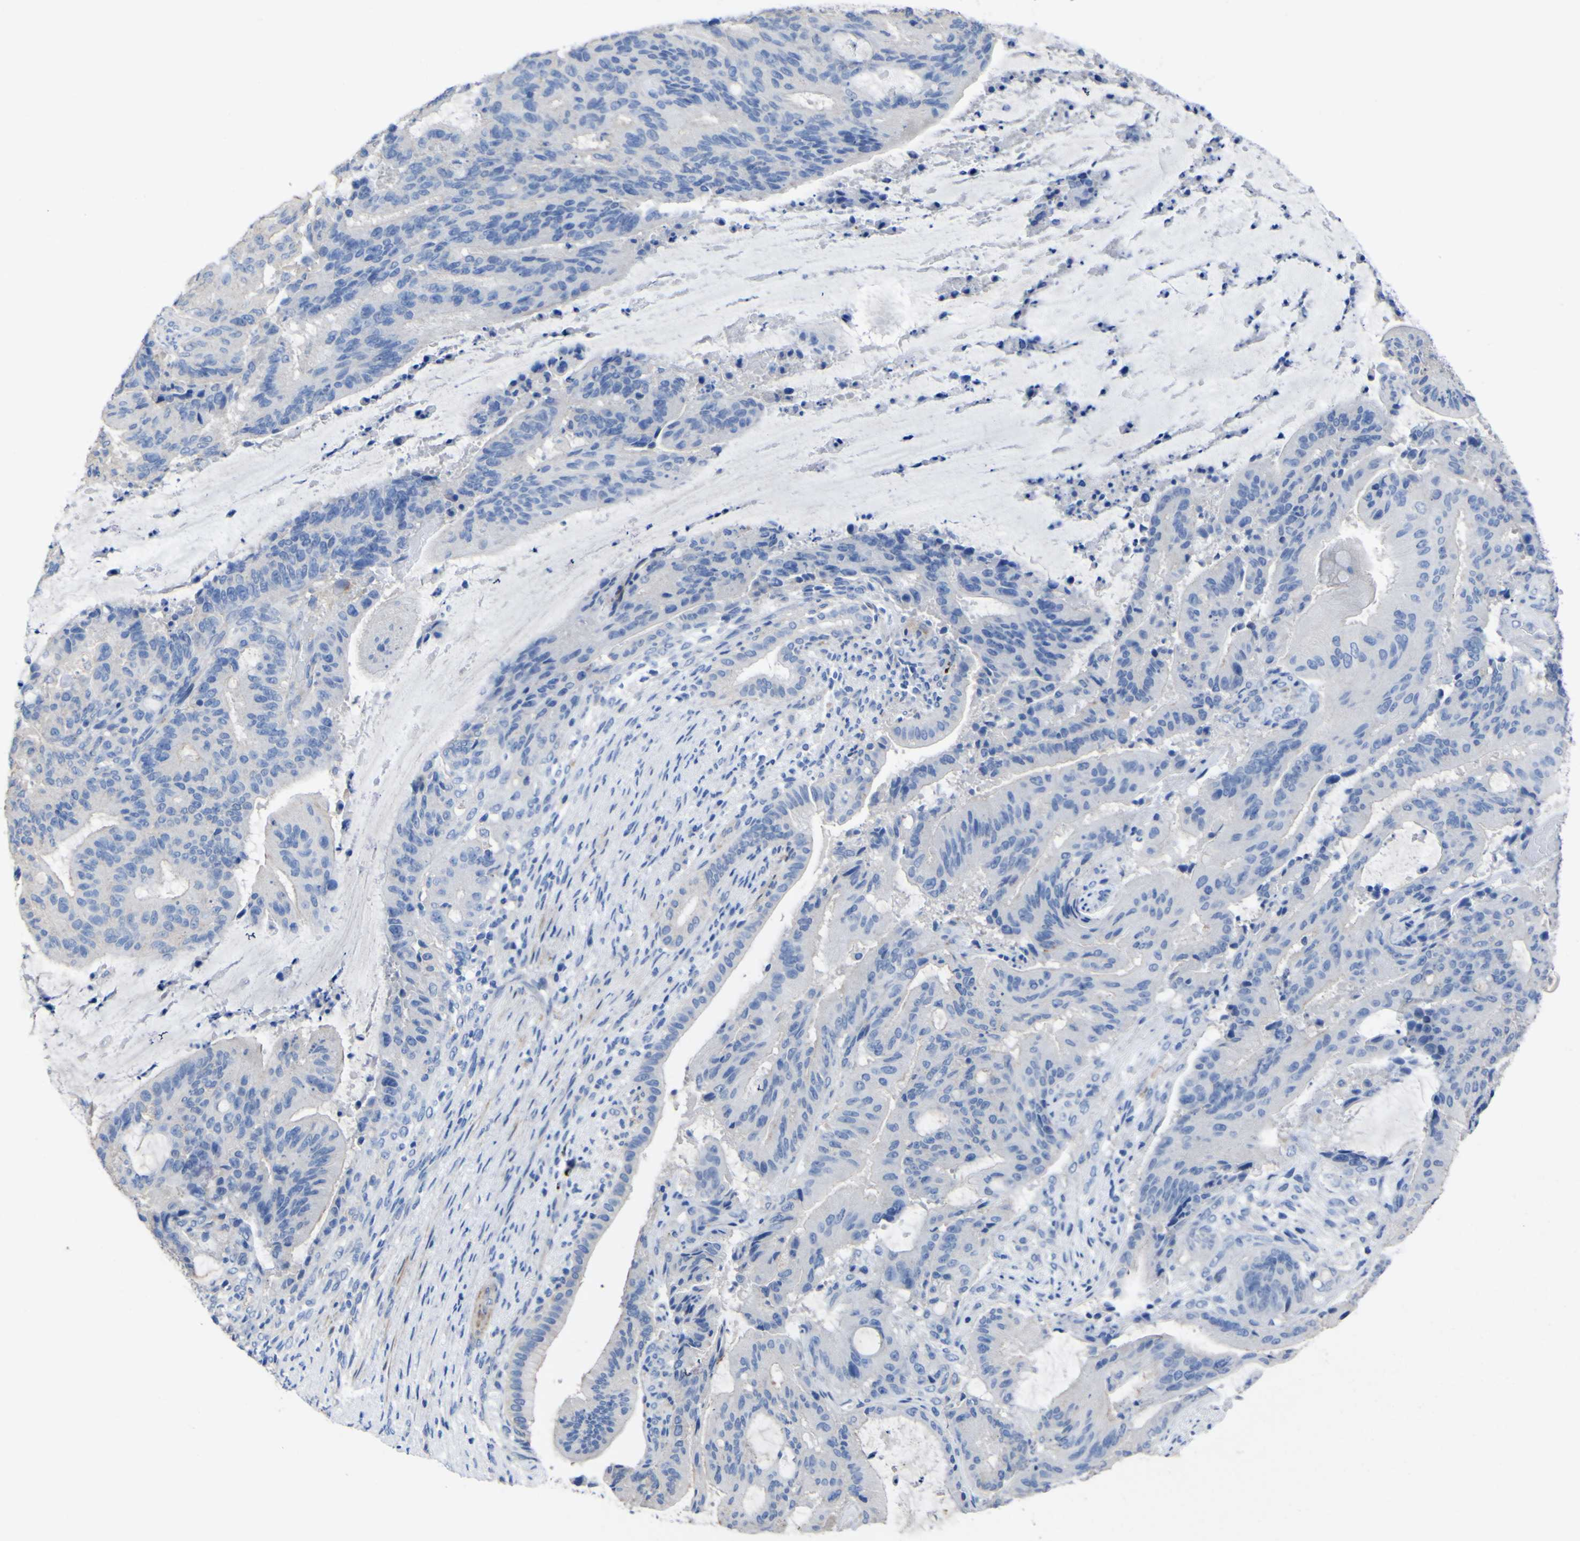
{"staining": {"intensity": "negative", "quantity": "none", "location": "none"}, "tissue": "liver cancer", "cell_type": "Tumor cells", "image_type": "cancer", "snomed": [{"axis": "morphology", "description": "Cholangiocarcinoma"}, {"axis": "topography", "description": "Liver"}], "caption": "Immunohistochemistry of cholangiocarcinoma (liver) reveals no staining in tumor cells. (Immunohistochemistry (ihc), brightfield microscopy, high magnification).", "gene": "AGO4", "patient": {"sex": "female", "age": 73}}